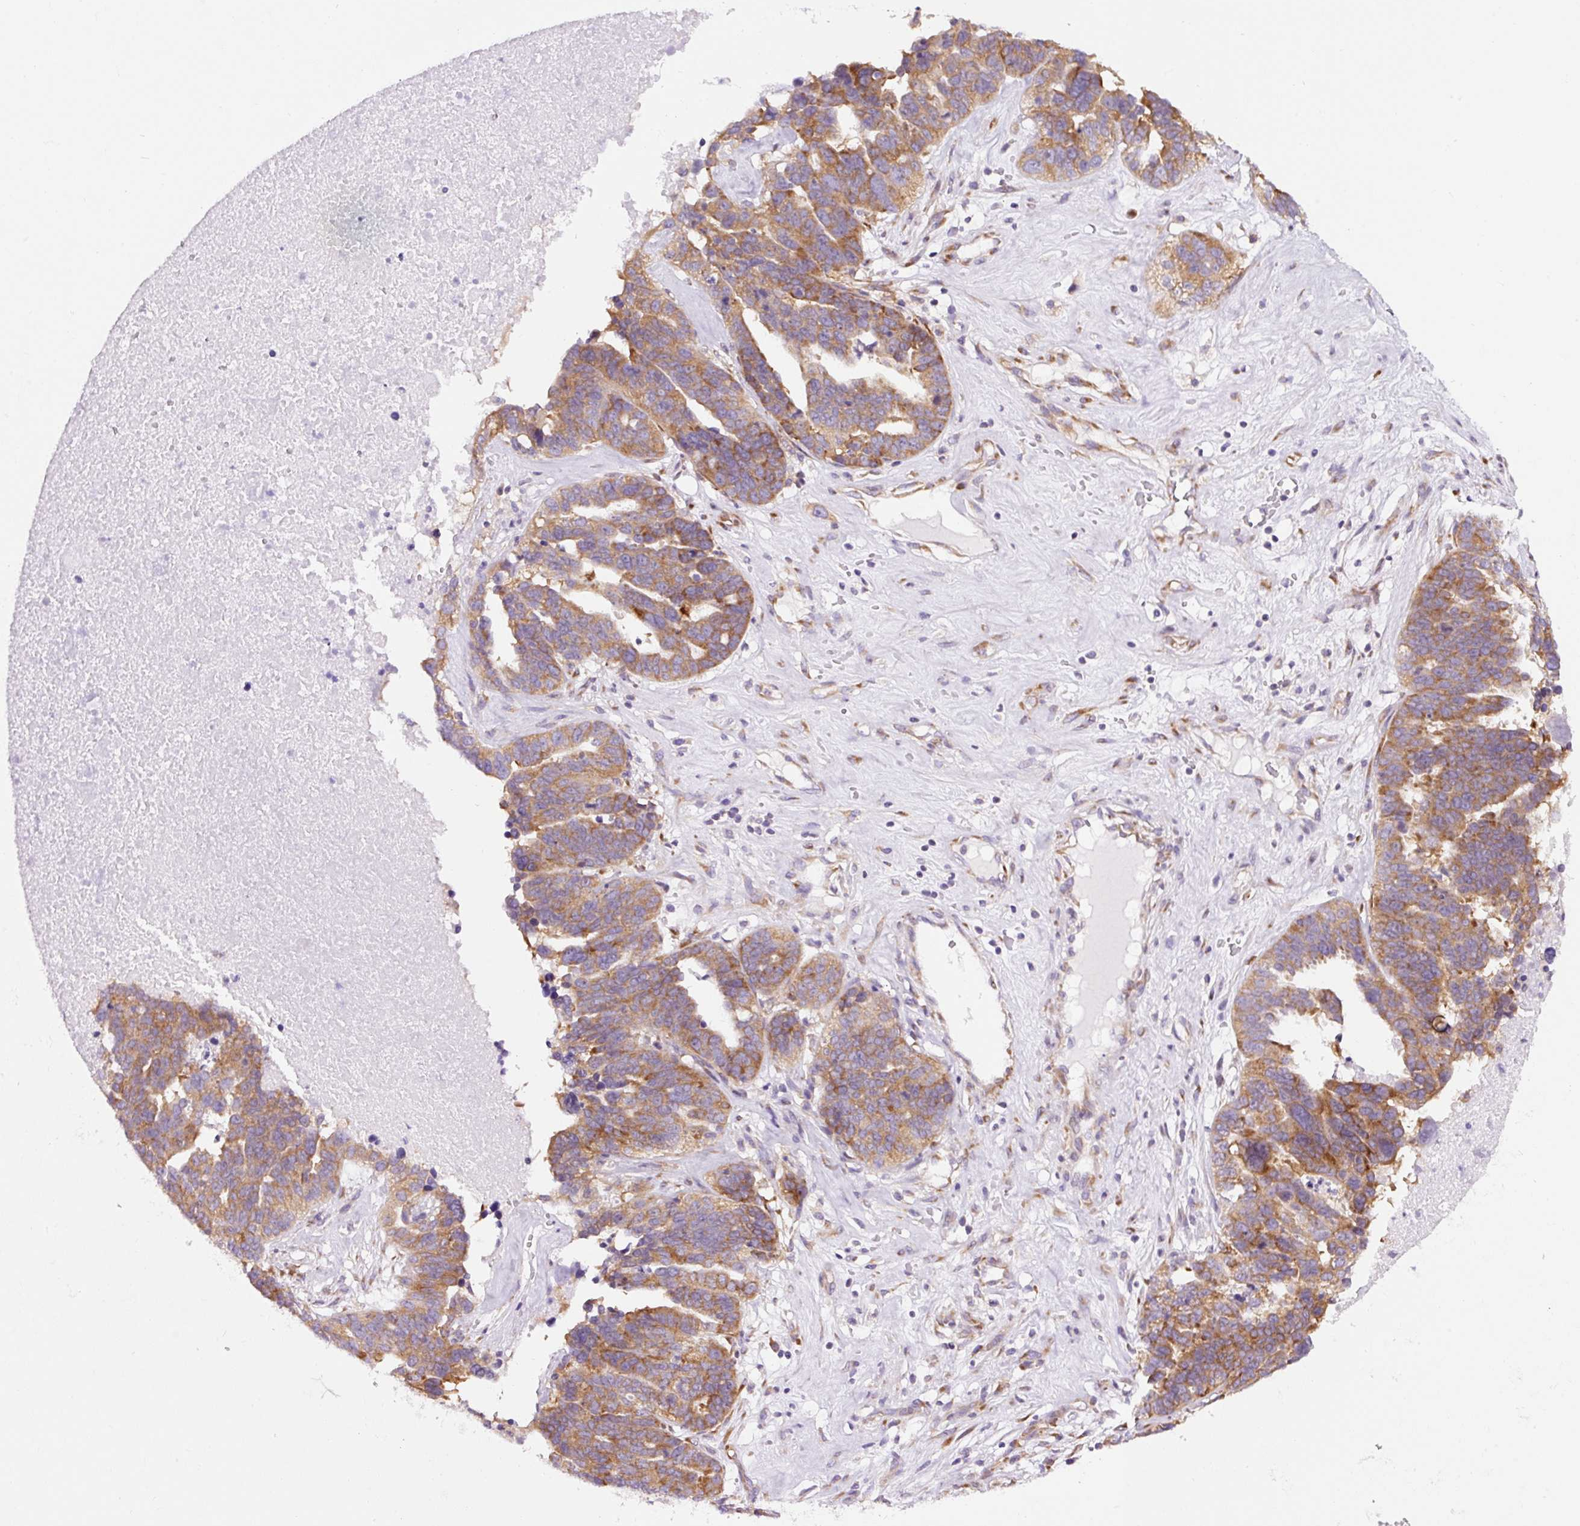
{"staining": {"intensity": "moderate", "quantity": ">75%", "location": "cytoplasmic/membranous"}, "tissue": "ovarian cancer", "cell_type": "Tumor cells", "image_type": "cancer", "snomed": [{"axis": "morphology", "description": "Cystadenocarcinoma, serous, NOS"}, {"axis": "topography", "description": "Ovary"}], "caption": "A photomicrograph of human ovarian cancer stained for a protein reveals moderate cytoplasmic/membranous brown staining in tumor cells.", "gene": "RPL41", "patient": {"sex": "female", "age": 59}}